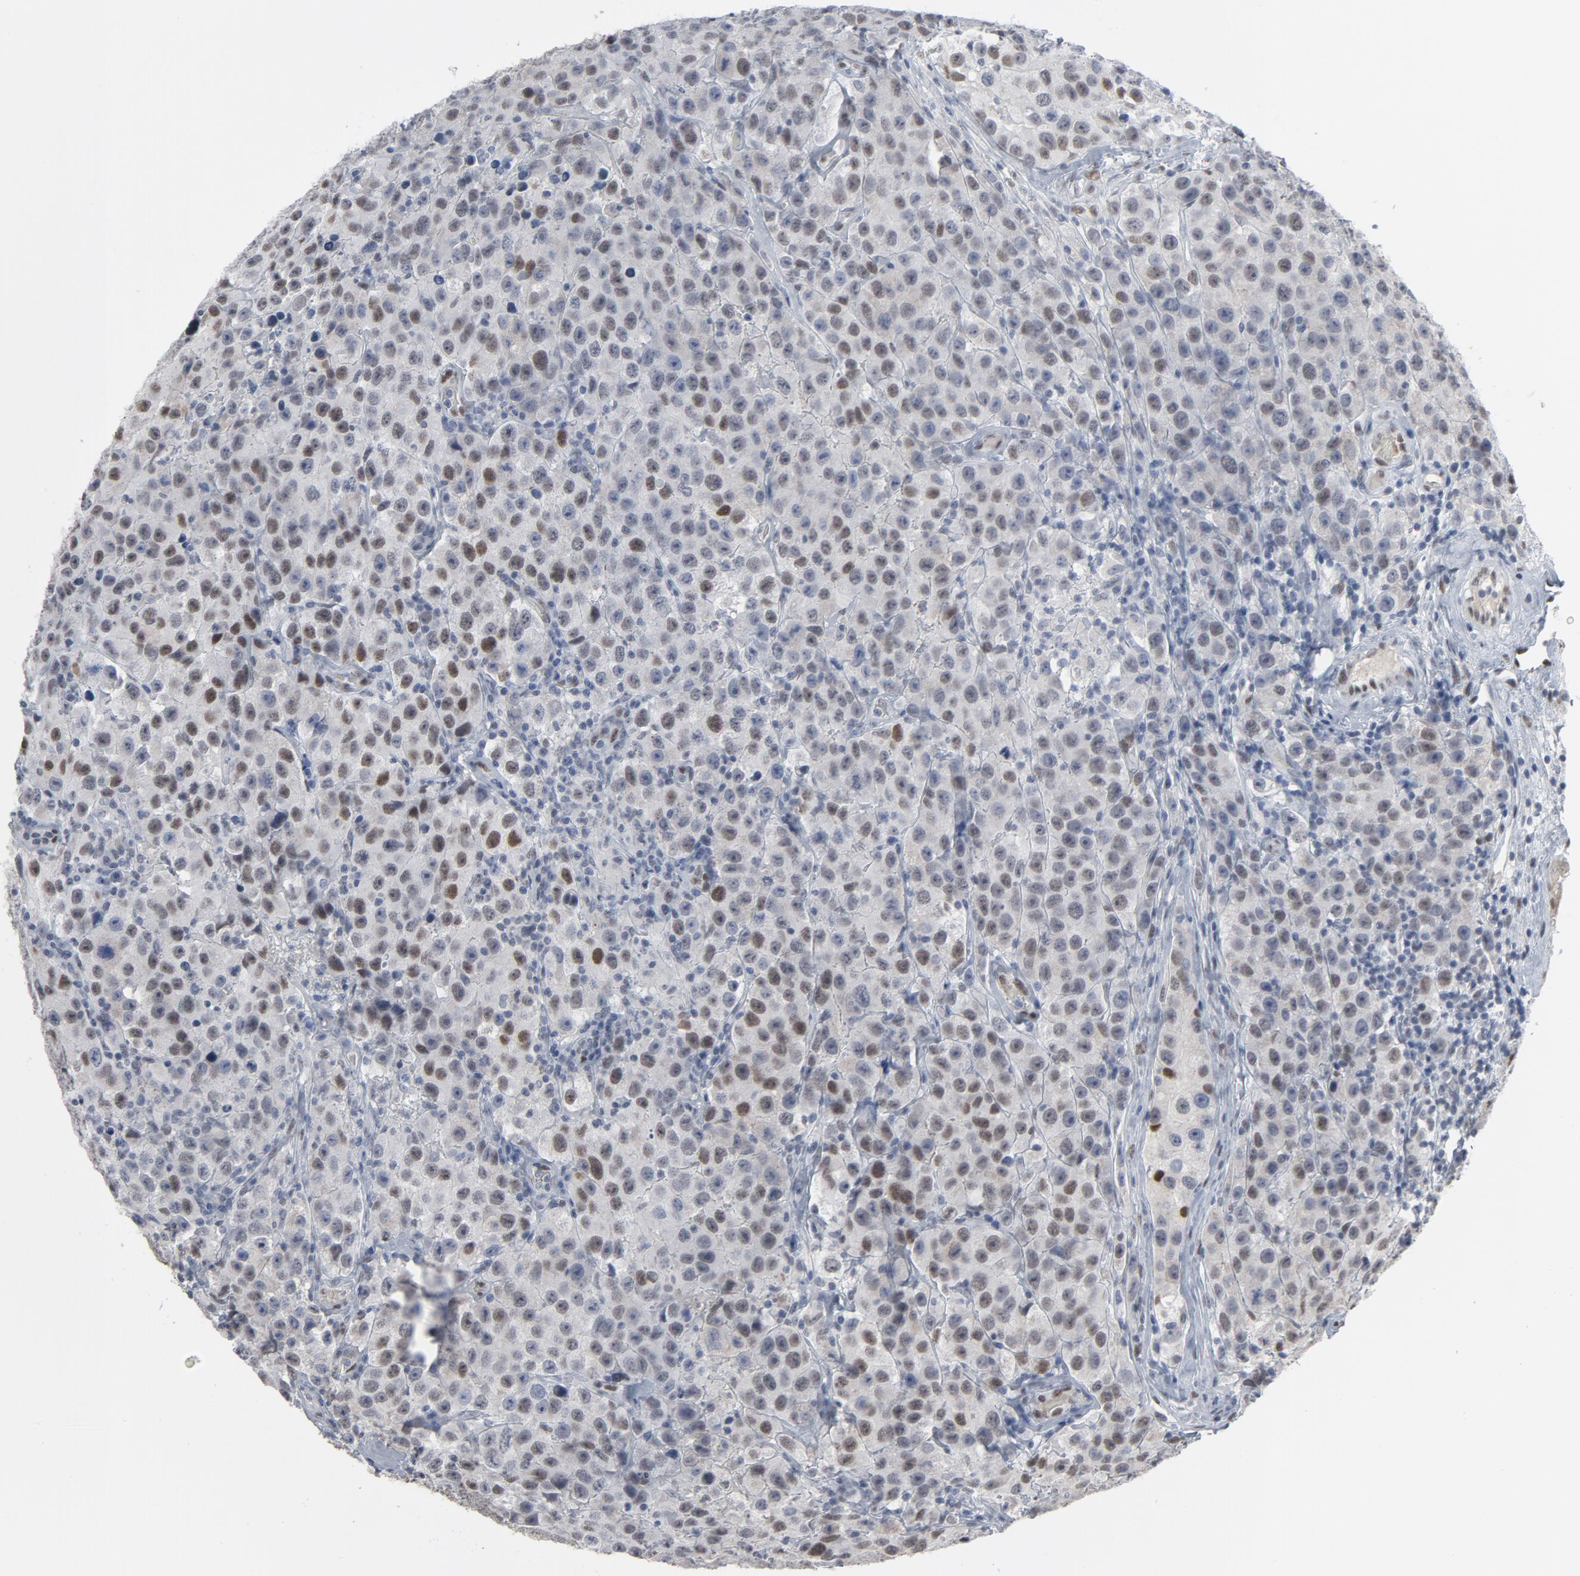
{"staining": {"intensity": "weak", "quantity": "<25%", "location": "nuclear"}, "tissue": "testis cancer", "cell_type": "Tumor cells", "image_type": "cancer", "snomed": [{"axis": "morphology", "description": "Seminoma, NOS"}, {"axis": "topography", "description": "Testis"}], "caption": "This is an IHC micrograph of testis cancer. There is no positivity in tumor cells.", "gene": "ATF7", "patient": {"sex": "male", "age": 52}}